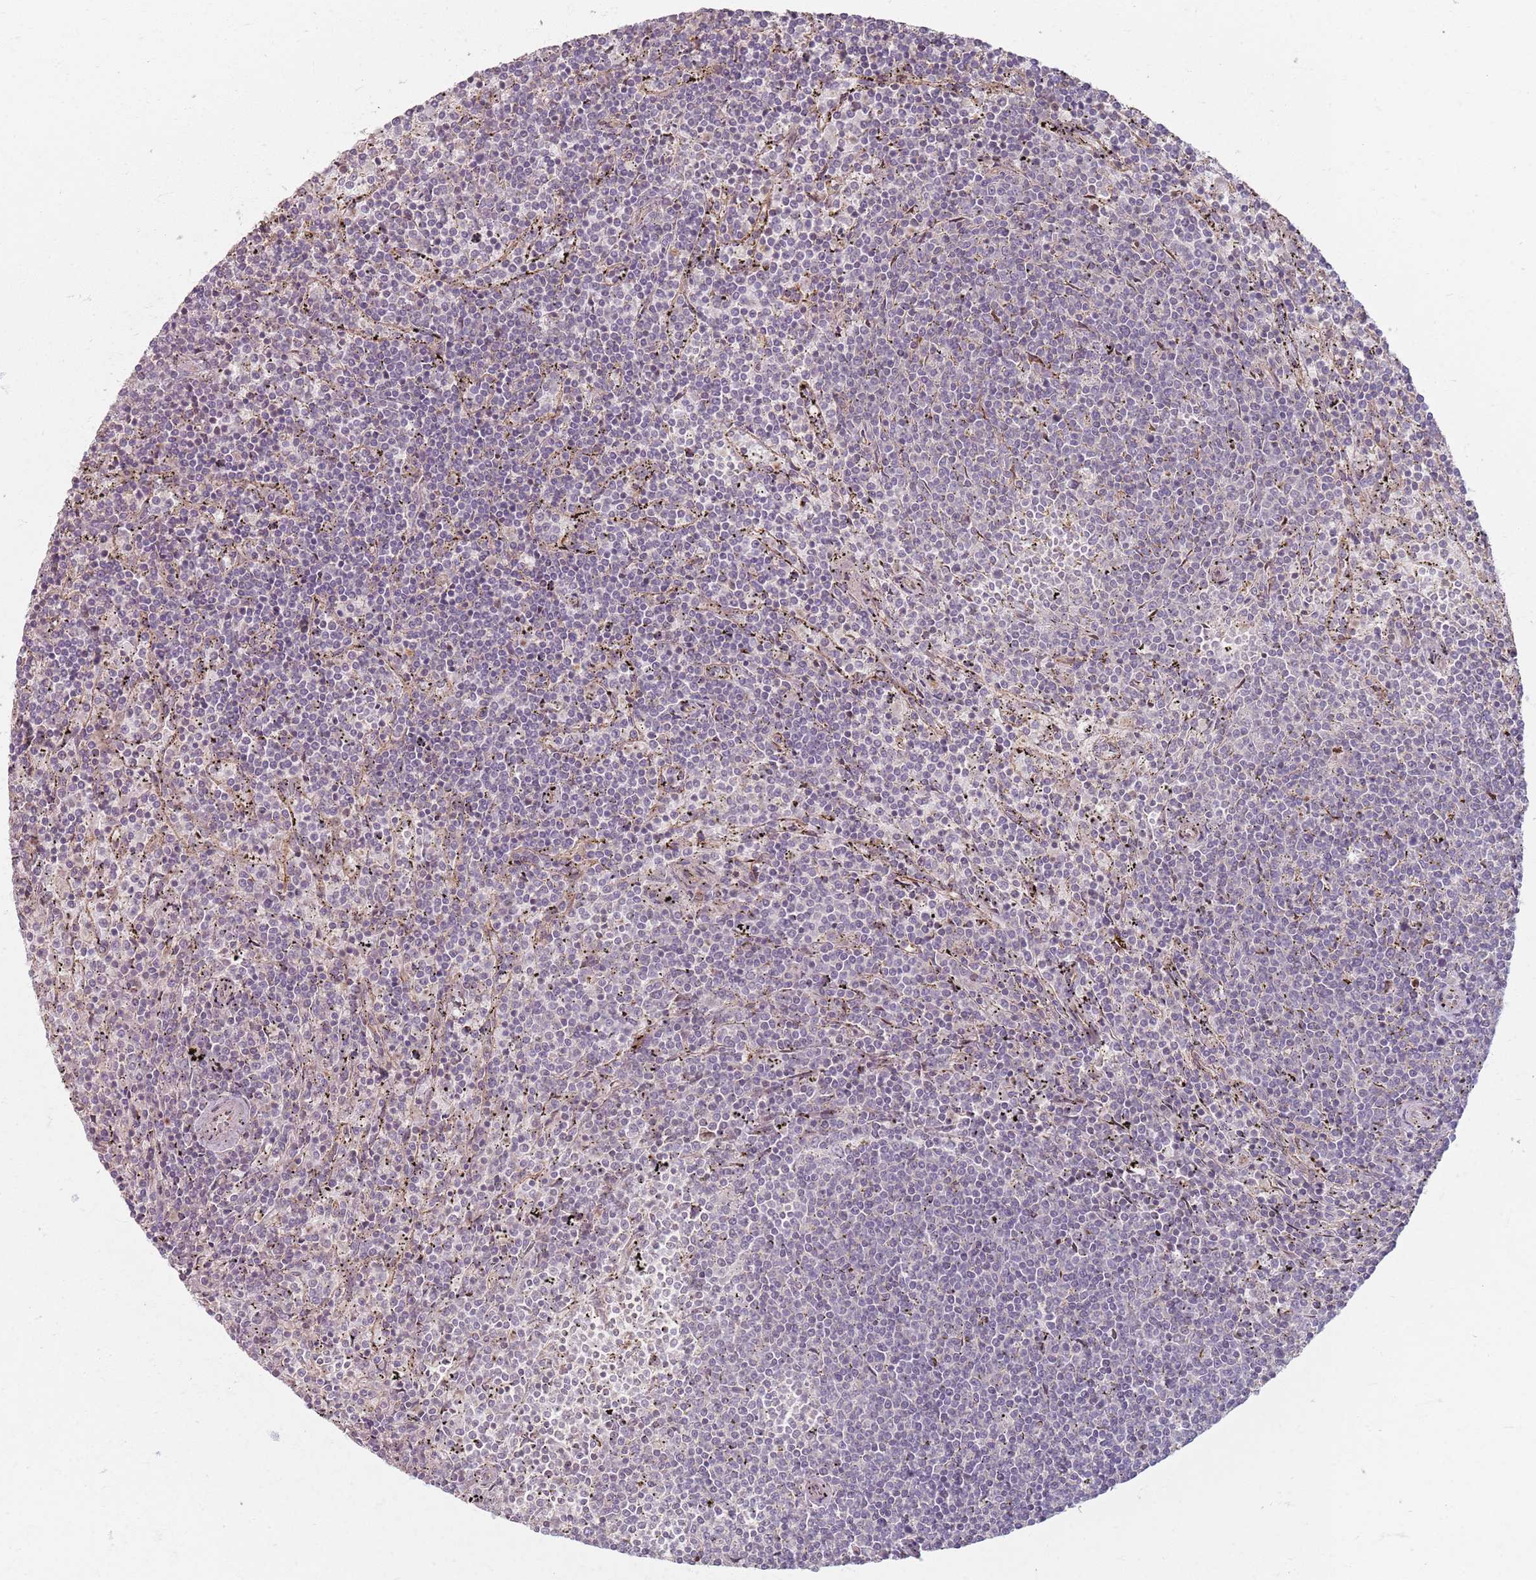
{"staining": {"intensity": "negative", "quantity": "none", "location": "none"}, "tissue": "lymphoma", "cell_type": "Tumor cells", "image_type": "cancer", "snomed": [{"axis": "morphology", "description": "Malignant lymphoma, non-Hodgkin's type, Low grade"}, {"axis": "topography", "description": "Spleen"}], "caption": "An IHC histopathology image of lymphoma is shown. There is no staining in tumor cells of lymphoma.", "gene": "KCNA5", "patient": {"sex": "female", "age": 50}}